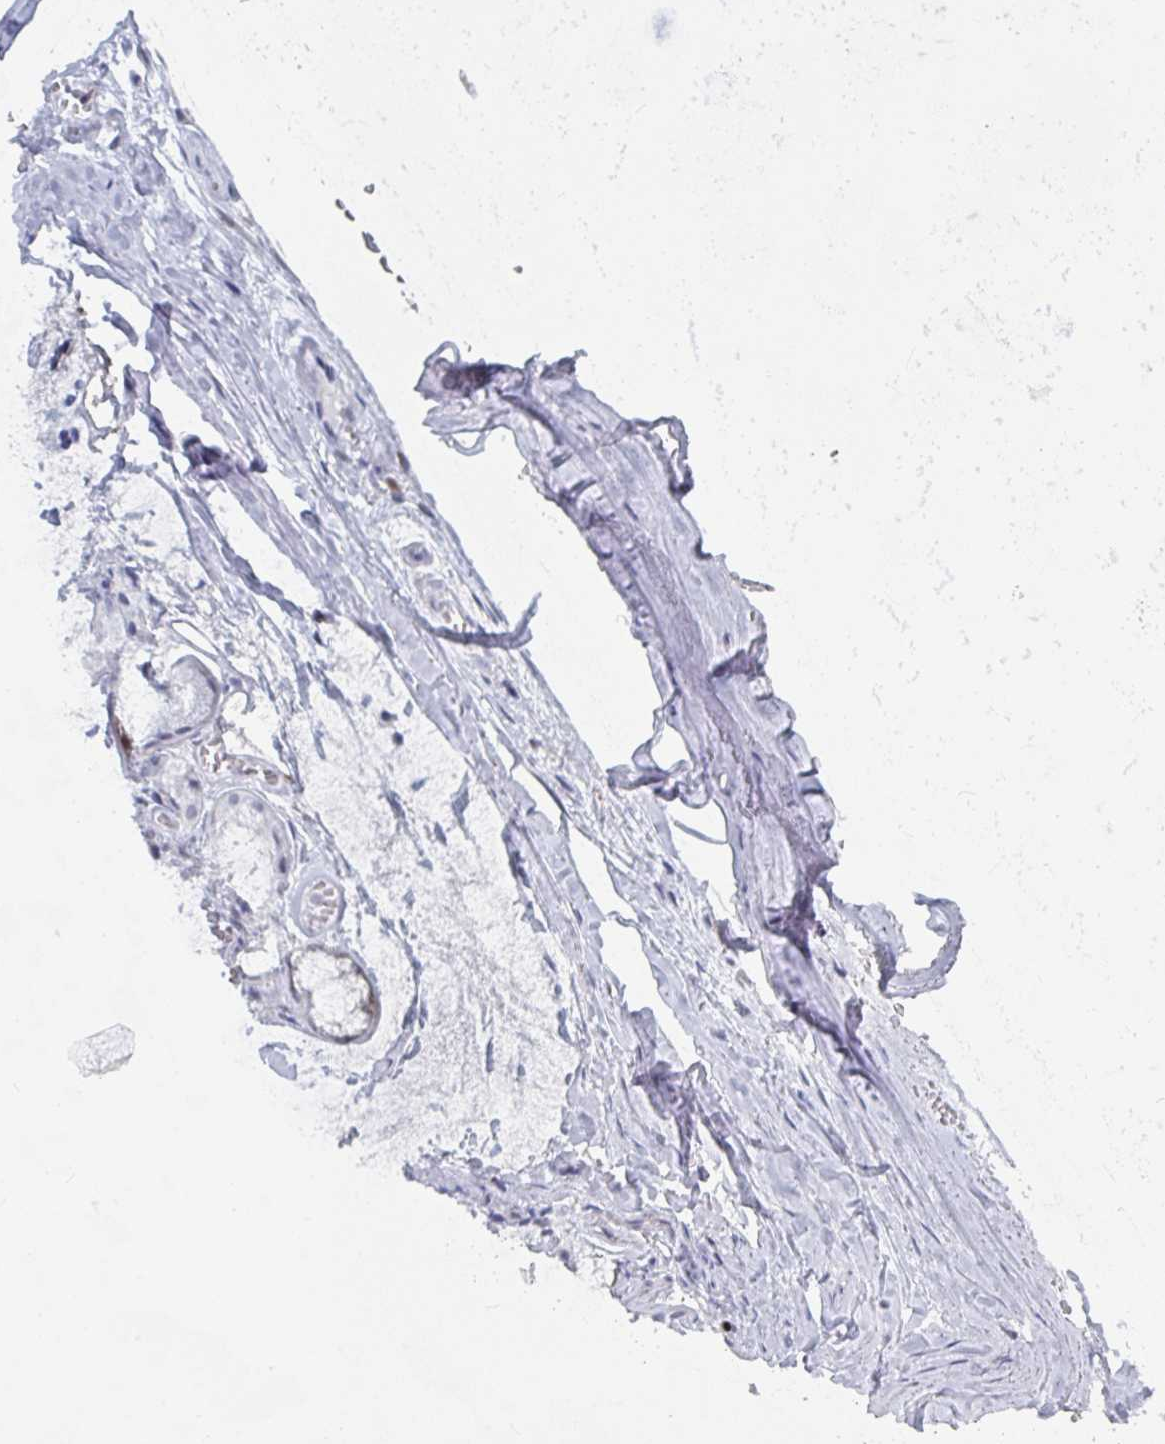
{"staining": {"intensity": "negative", "quantity": "none", "location": "none"}, "tissue": "soft tissue", "cell_type": "Fibroblasts", "image_type": "normal", "snomed": [{"axis": "morphology", "description": "Normal tissue, NOS"}, {"axis": "topography", "description": "Cartilage tissue"}, {"axis": "topography", "description": "Nasopharynx"}, {"axis": "topography", "description": "Thyroid gland"}], "caption": "Fibroblasts show no significant protein staining in benign soft tissue.", "gene": "NR1H2", "patient": {"sex": "male", "age": 63}}